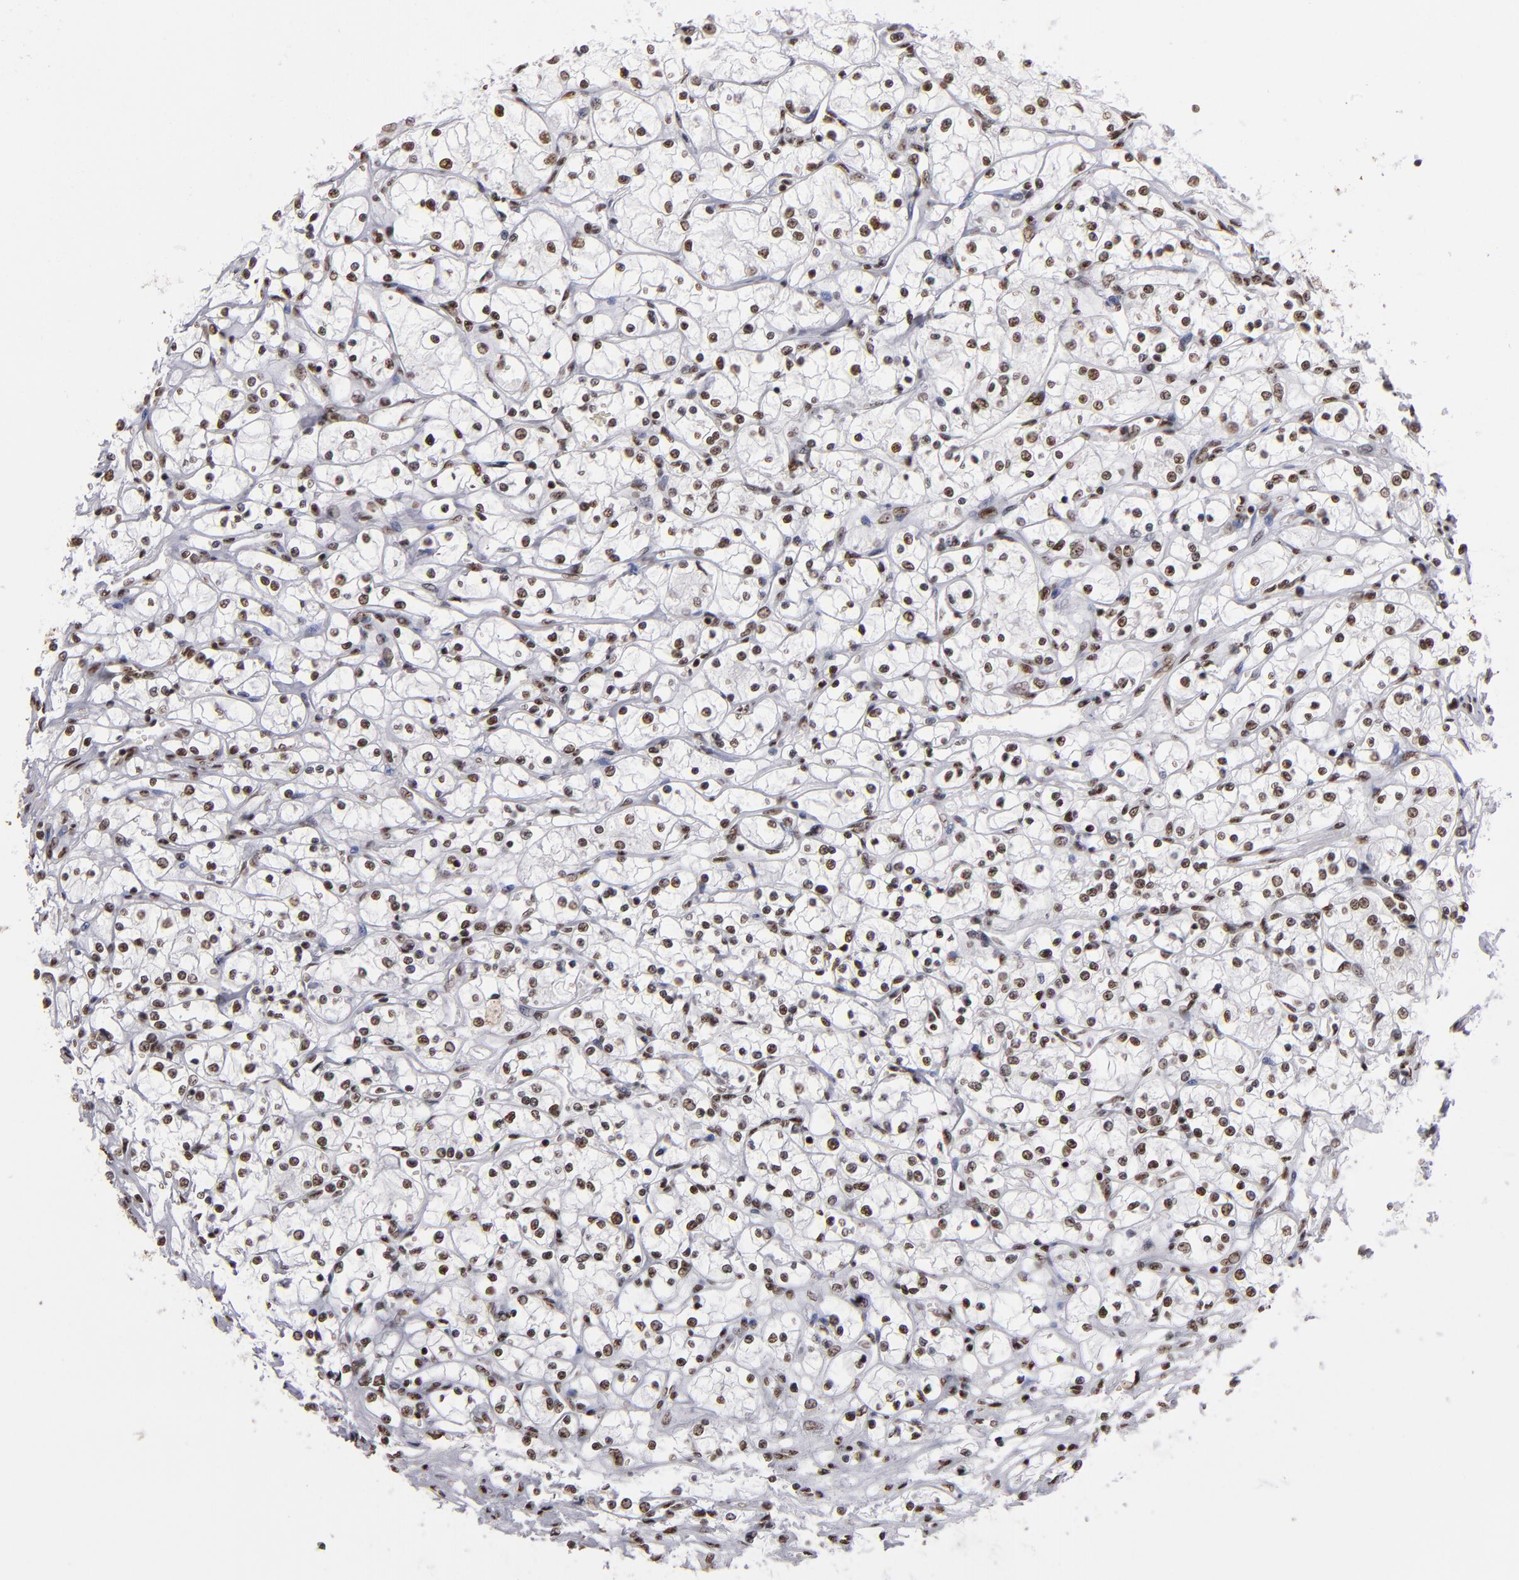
{"staining": {"intensity": "moderate", "quantity": "25%-75%", "location": "nuclear"}, "tissue": "renal cancer", "cell_type": "Tumor cells", "image_type": "cancer", "snomed": [{"axis": "morphology", "description": "Adenocarcinoma, NOS"}, {"axis": "topography", "description": "Kidney"}], "caption": "There is medium levels of moderate nuclear expression in tumor cells of adenocarcinoma (renal), as demonstrated by immunohistochemical staining (brown color).", "gene": "MRE11", "patient": {"sex": "male", "age": 61}}